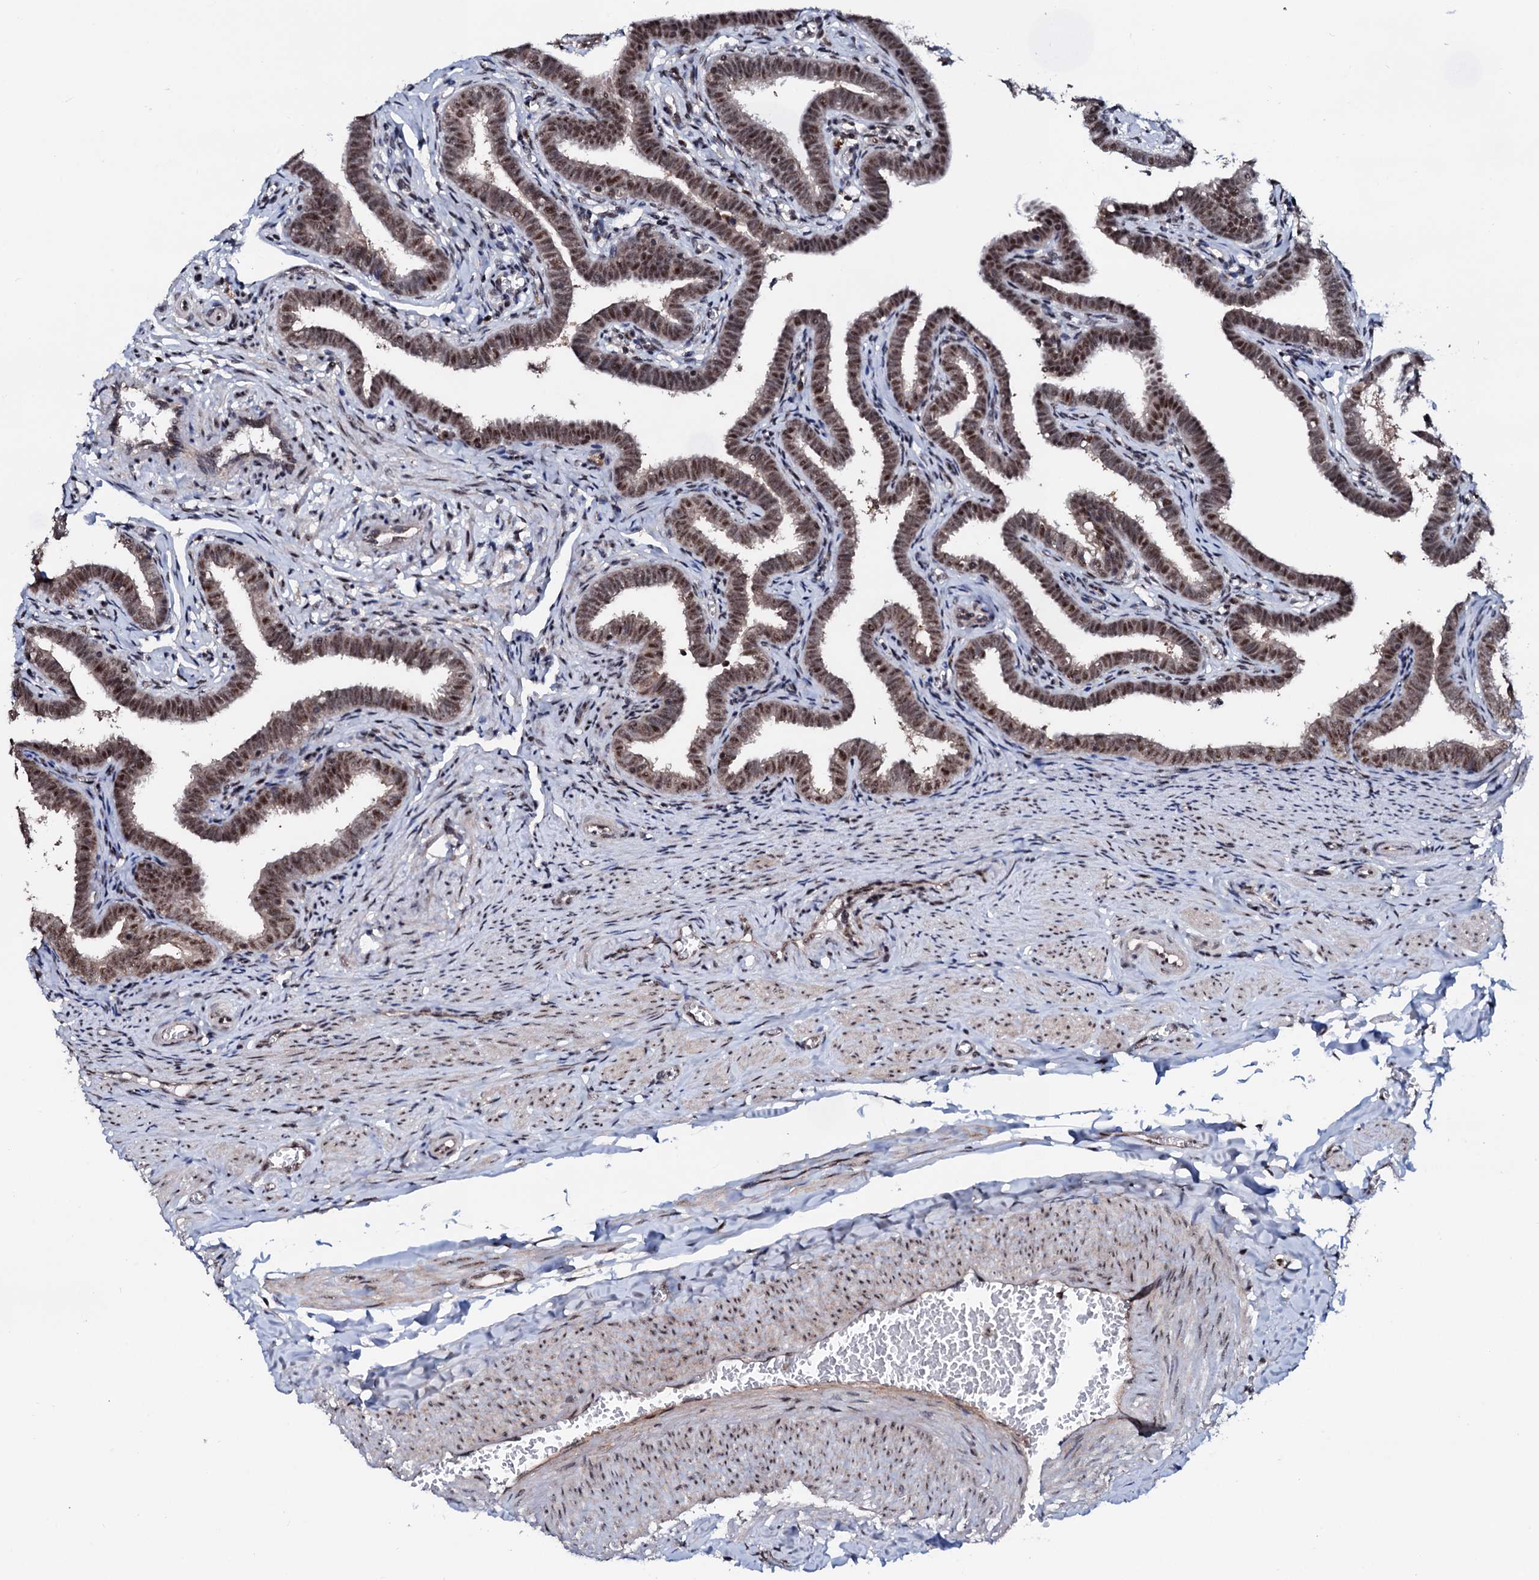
{"staining": {"intensity": "strong", "quantity": ">75%", "location": "nuclear"}, "tissue": "fallopian tube", "cell_type": "Glandular cells", "image_type": "normal", "snomed": [{"axis": "morphology", "description": "Normal tissue, NOS"}, {"axis": "topography", "description": "Fallopian tube"}], "caption": "IHC (DAB) staining of benign human fallopian tube displays strong nuclear protein positivity in about >75% of glandular cells.", "gene": "PRPF18", "patient": {"sex": "female", "age": 36}}